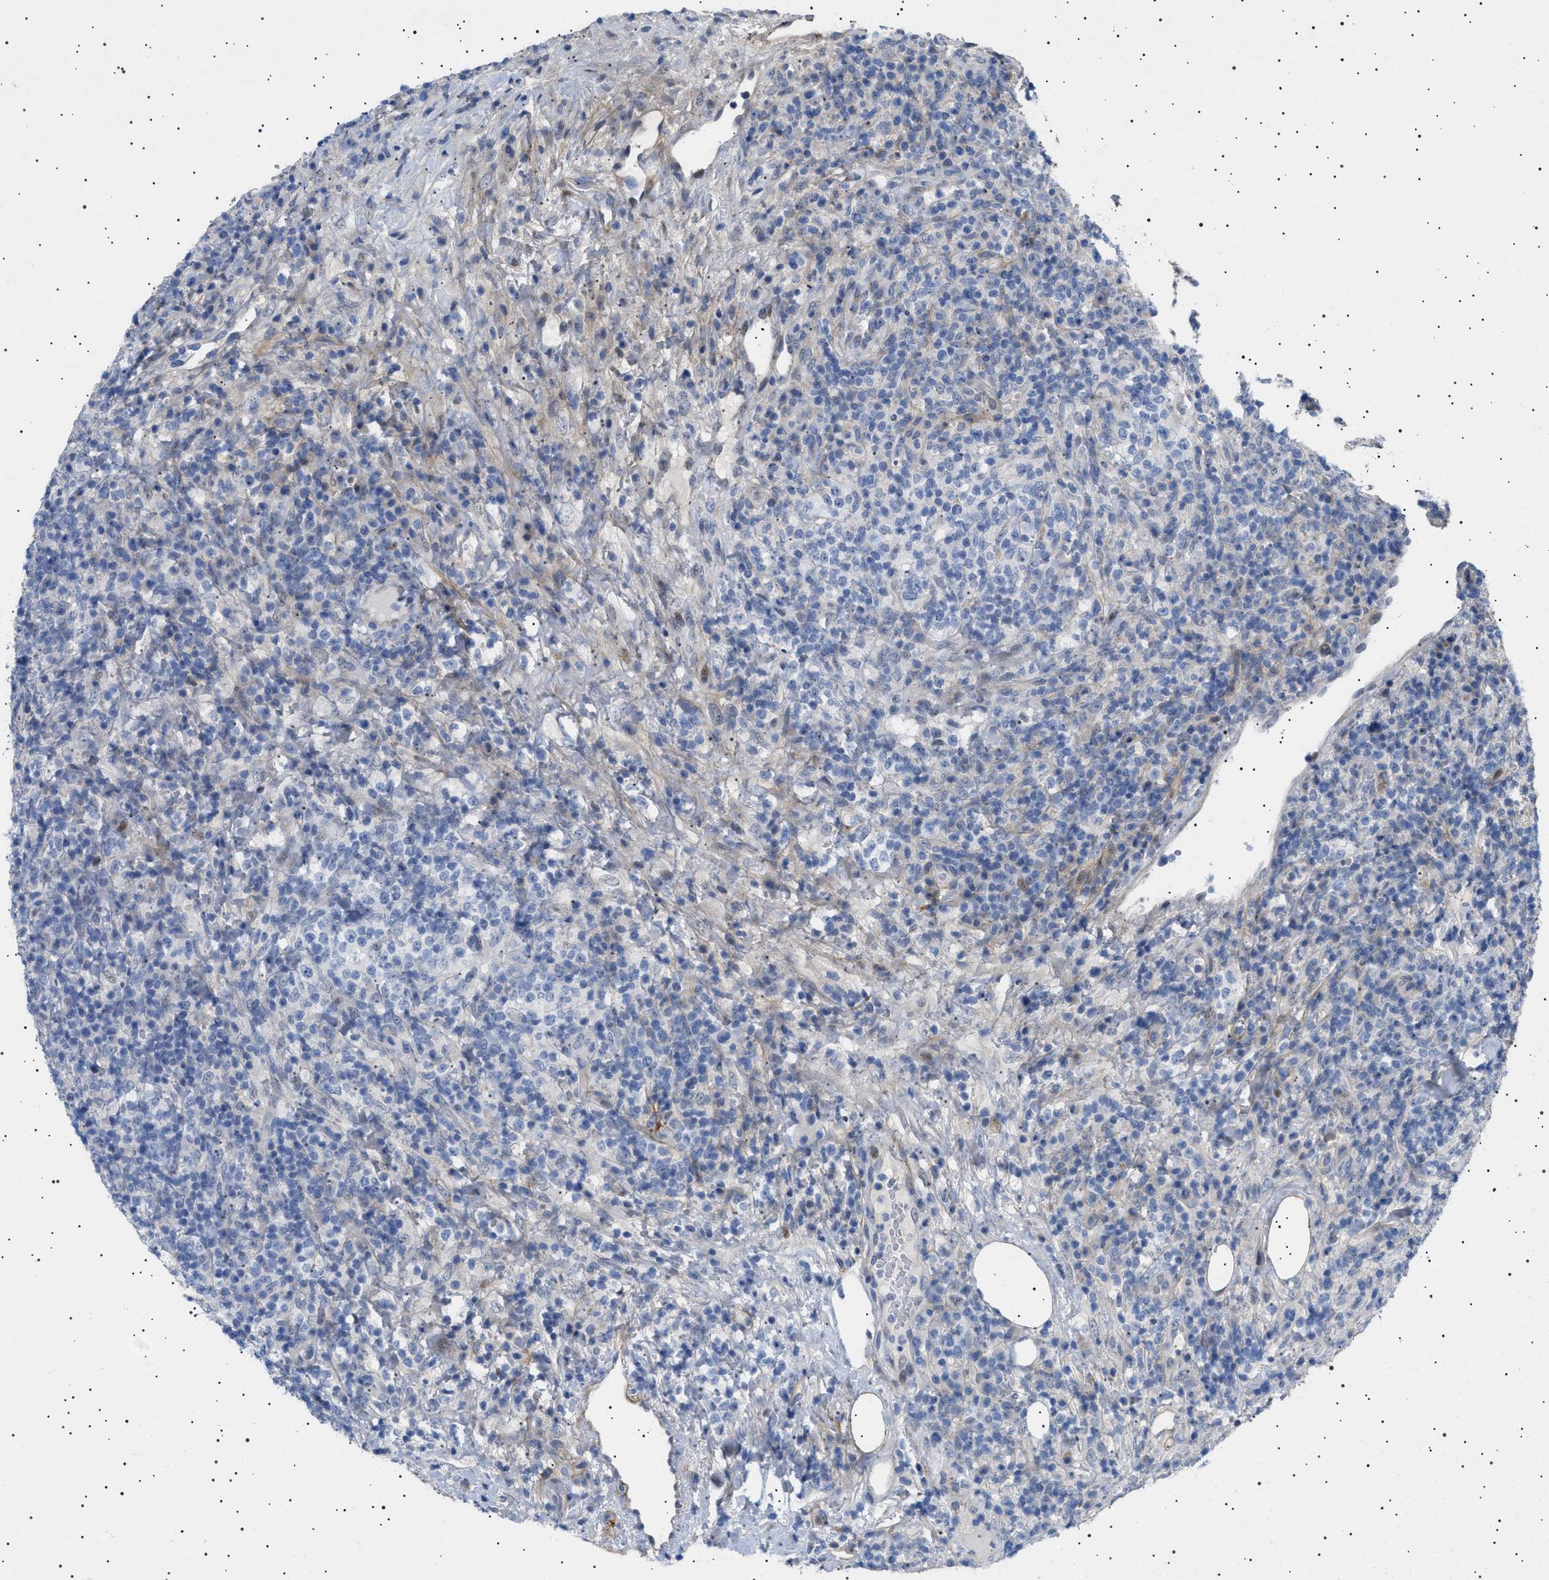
{"staining": {"intensity": "negative", "quantity": "none", "location": "none"}, "tissue": "lymphoma", "cell_type": "Tumor cells", "image_type": "cancer", "snomed": [{"axis": "morphology", "description": "Malignant lymphoma, non-Hodgkin's type, High grade"}, {"axis": "topography", "description": "Lymph node"}], "caption": "A histopathology image of lymphoma stained for a protein reveals no brown staining in tumor cells.", "gene": "HTR1A", "patient": {"sex": "female", "age": 76}}